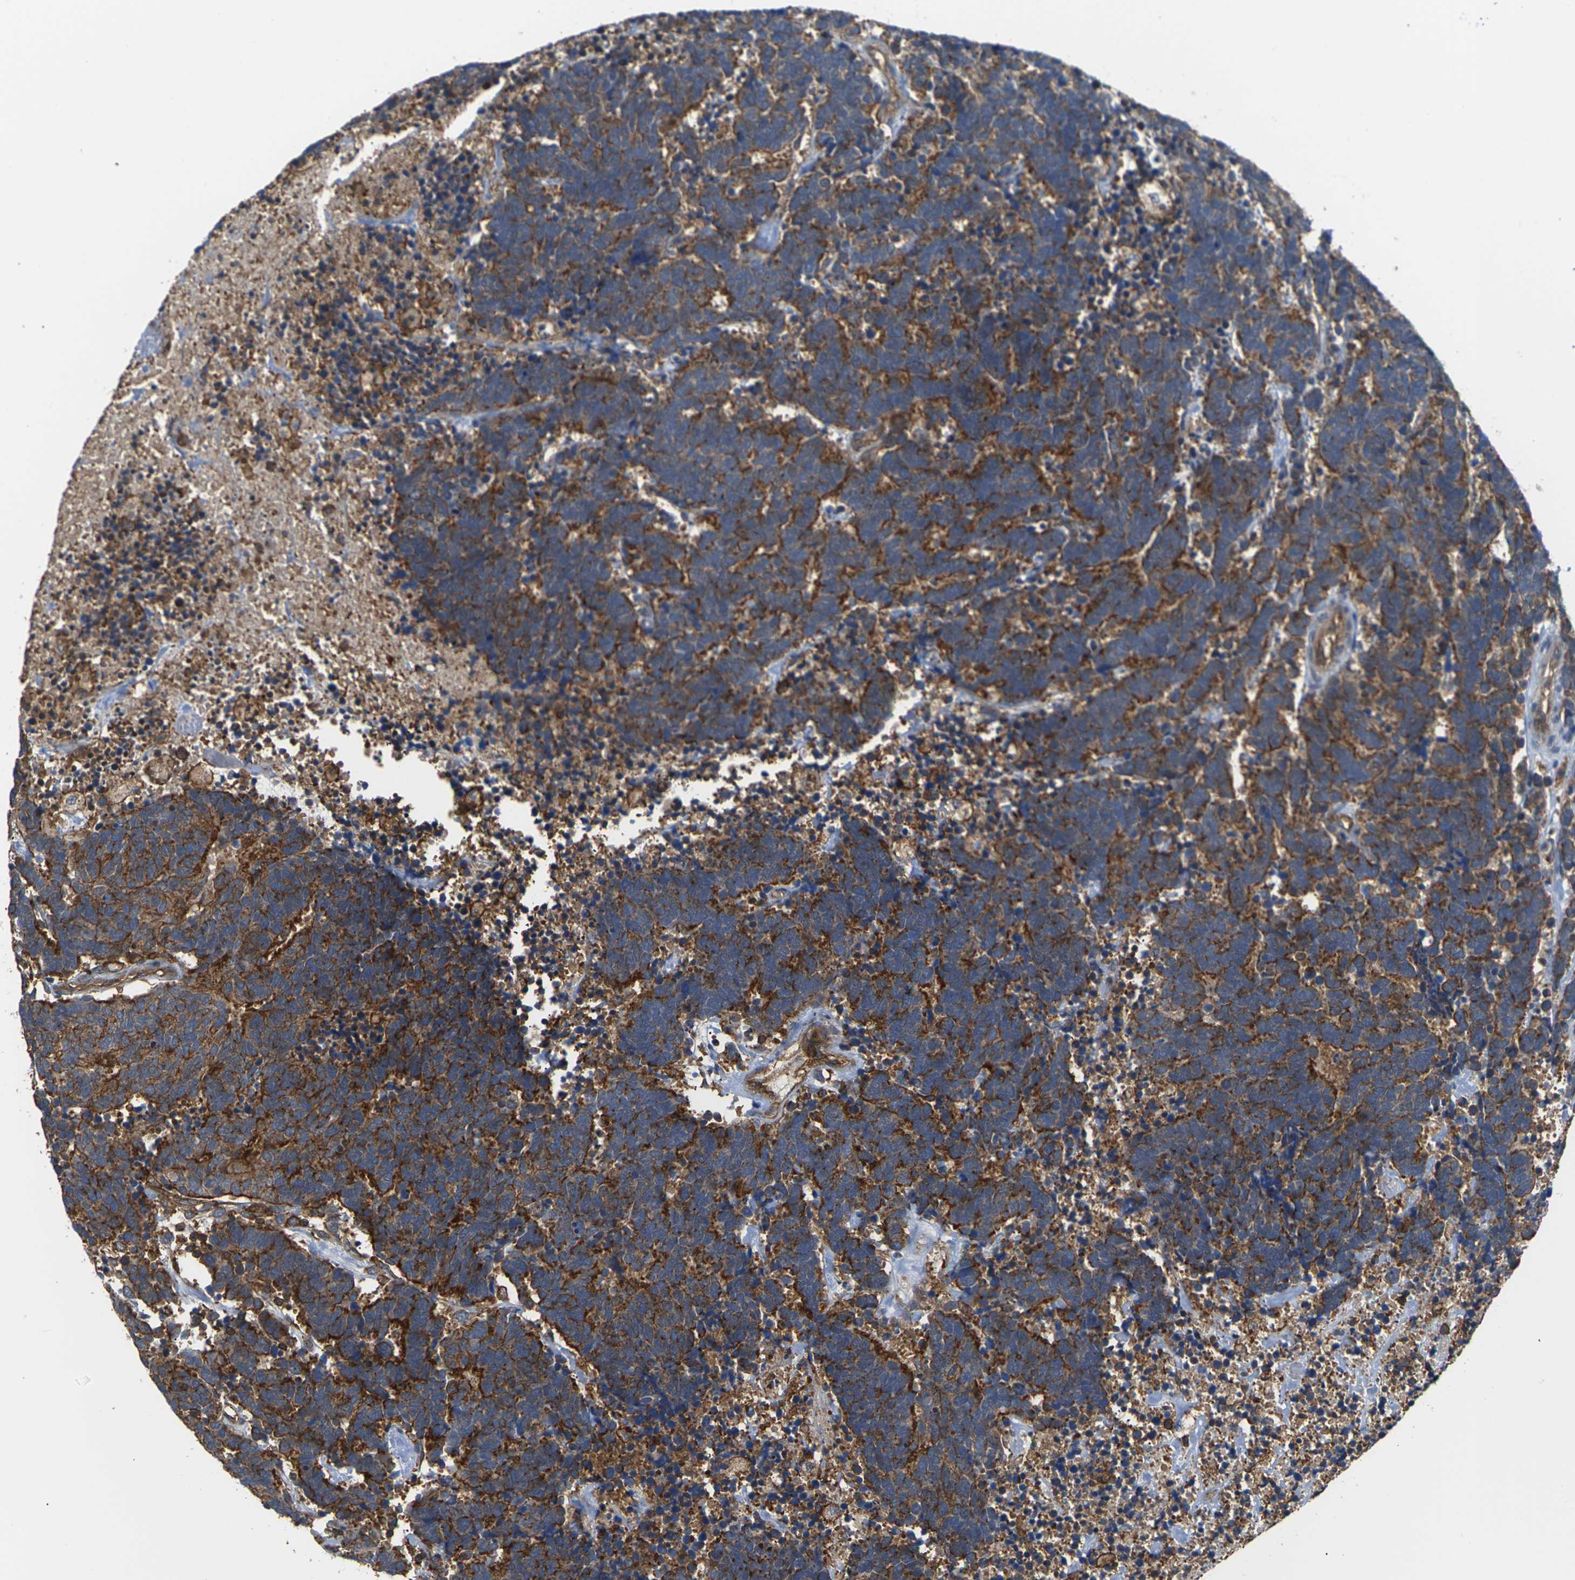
{"staining": {"intensity": "strong", "quantity": ">75%", "location": "cytoplasmic/membranous"}, "tissue": "carcinoid", "cell_type": "Tumor cells", "image_type": "cancer", "snomed": [{"axis": "morphology", "description": "Carcinoma, NOS"}, {"axis": "morphology", "description": "Carcinoid, malignant, NOS"}, {"axis": "topography", "description": "Urinary bladder"}], "caption": "Immunohistochemical staining of malignant carcinoid exhibits high levels of strong cytoplasmic/membranous protein staining in approximately >75% of tumor cells.", "gene": "IQGAP1", "patient": {"sex": "male", "age": 57}}